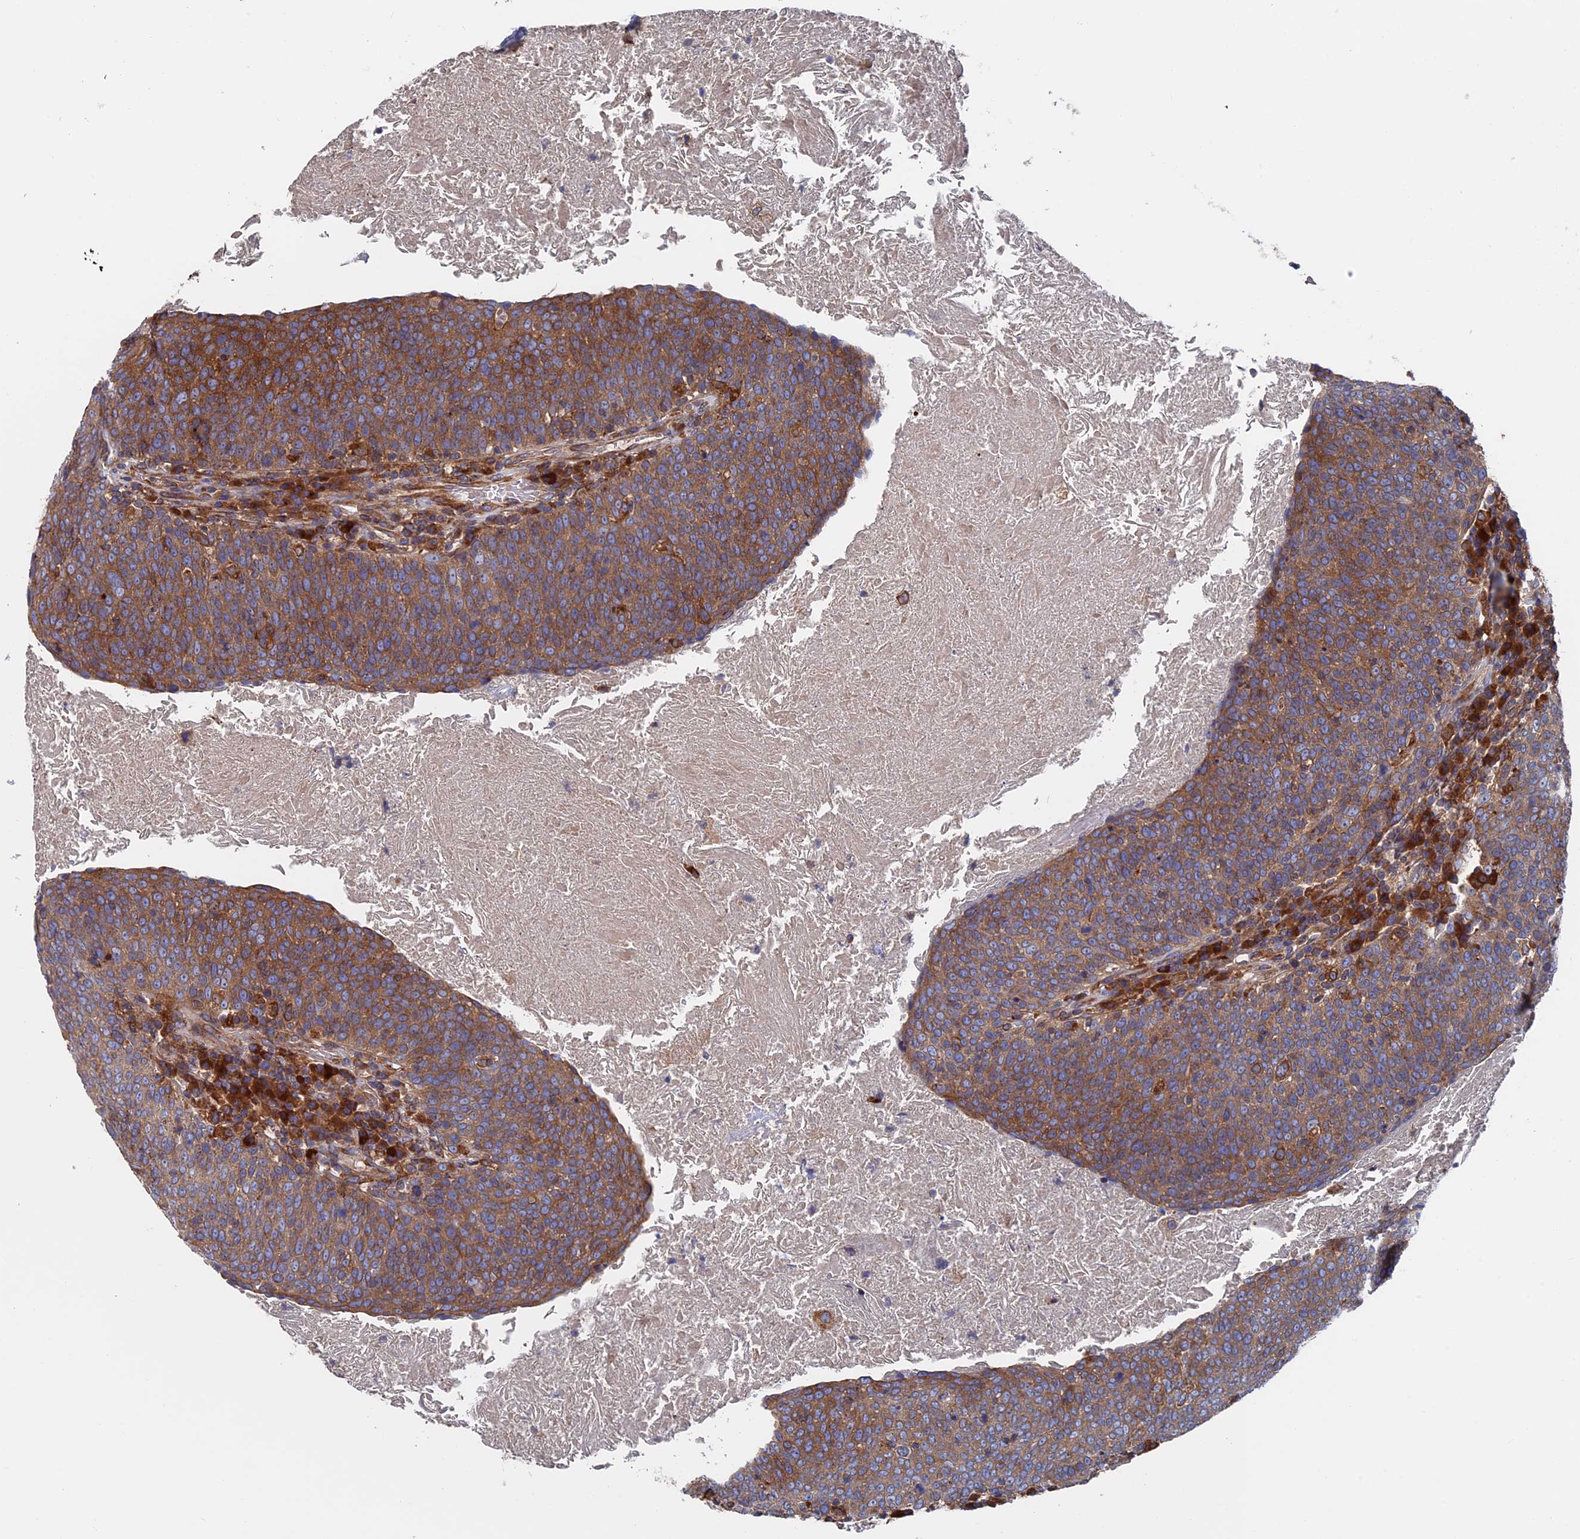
{"staining": {"intensity": "moderate", "quantity": ">75%", "location": "cytoplasmic/membranous"}, "tissue": "head and neck cancer", "cell_type": "Tumor cells", "image_type": "cancer", "snomed": [{"axis": "morphology", "description": "Squamous cell carcinoma, NOS"}, {"axis": "morphology", "description": "Squamous cell carcinoma, metastatic, NOS"}, {"axis": "topography", "description": "Lymph node"}, {"axis": "topography", "description": "Head-Neck"}], "caption": "Immunohistochemistry (IHC) image of neoplastic tissue: human head and neck cancer stained using immunohistochemistry reveals medium levels of moderate protein expression localized specifically in the cytoplasmic/membranous of tumor cells, appearing as a cytoplasmic/membranous brown color.", "gene": "DNAJC3", "patient": {"sex": "male", "age": 62}}